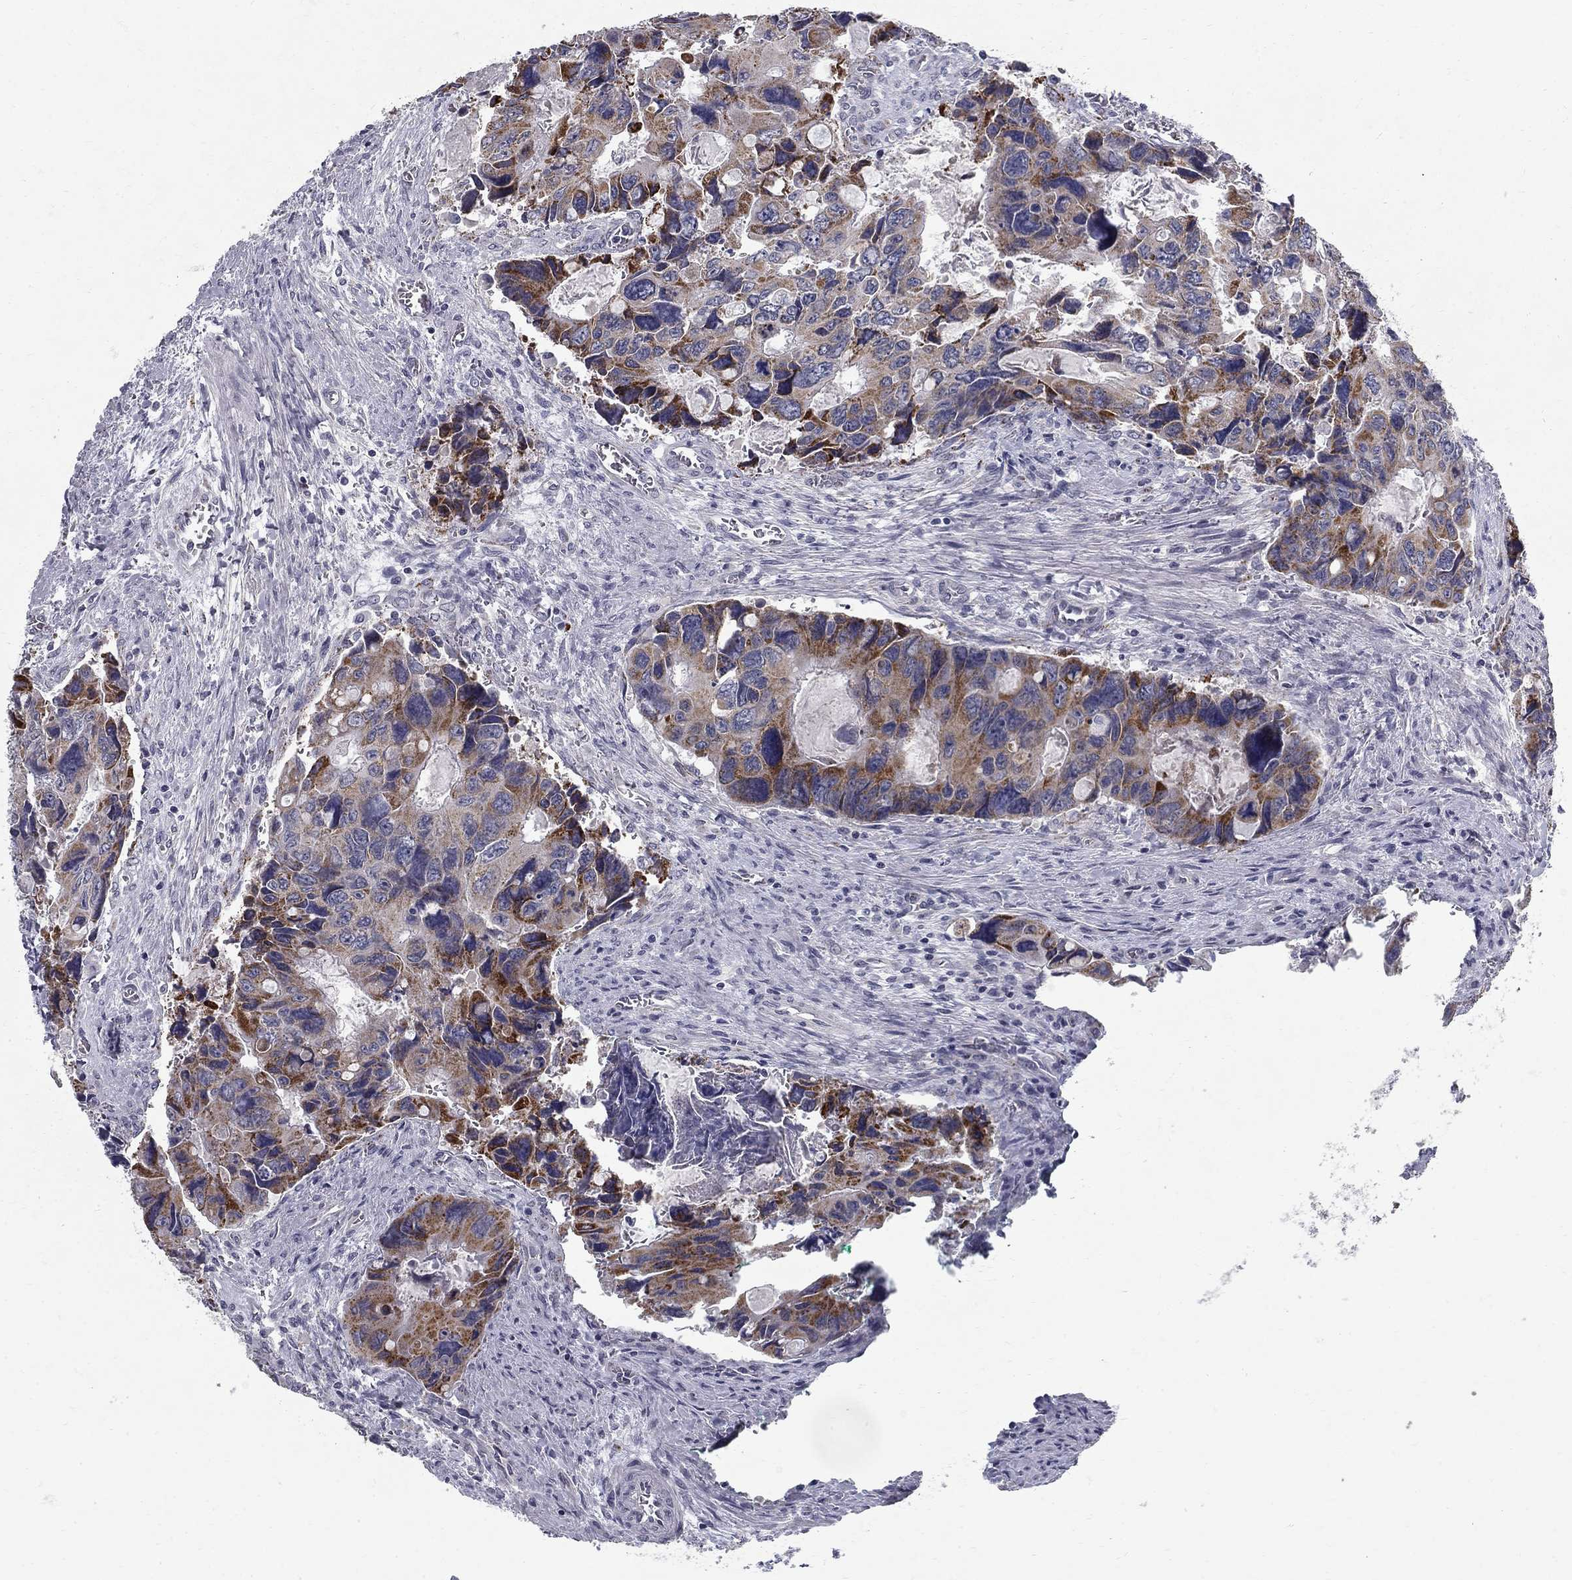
{"staining": {"intensity": "moderate", "quantity": "25%-75%", "location": "cytoplasmic/membranous"}, "tissue": "colorectal cancer", "cell_type": "Tumor cells", "image_type": "cancer", "snomed": [{"axis": "morphology", "description": "Adenocarcinoma, NOS"}, {"axis": "topography", "description": "Rectum"}], "caption": "About 25%-75% of tumor cells in colorectal adenocarcinoma exhibit moderate cytoplasmic/membranous protein expression as visualized by brown immunohistochemical staining.", "gene": "CLIC6", "patient": {"sex": "male", "age": 62}}